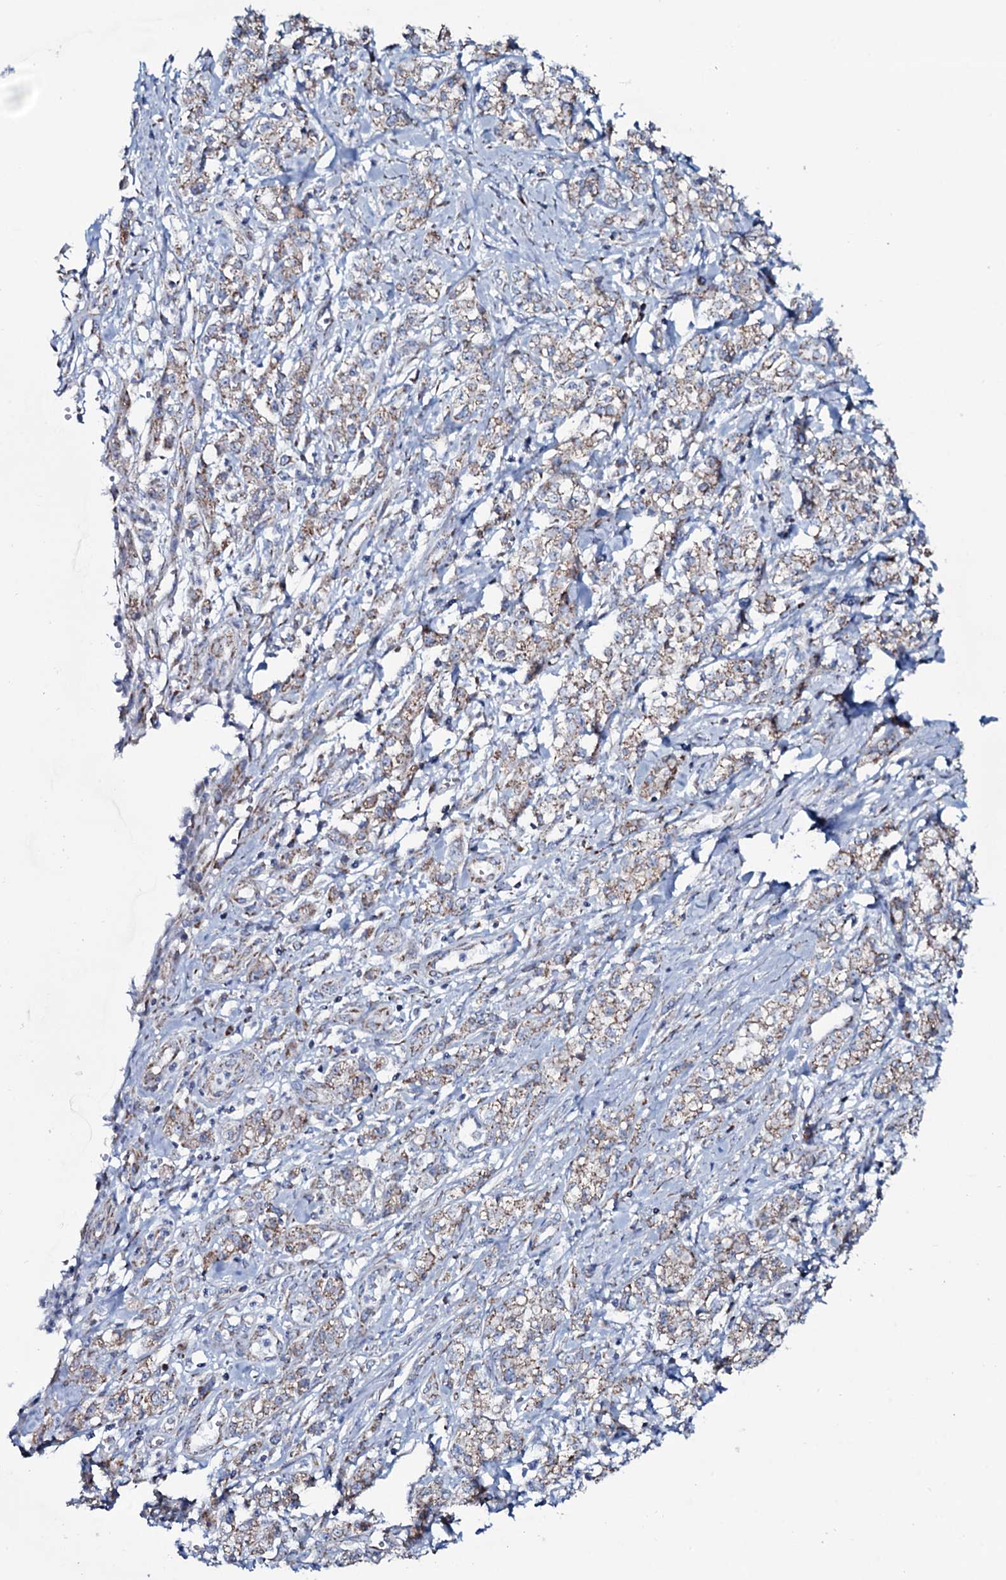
{"staining": {"intensity": "moderate", "quantity": ">75%", "location": "cytoplasmic/membranous"}, "tissue": "stomach cancer", "cell_type": "Tumor cells", "image_type": "cancer", "snomed": [{"axis": "morphology", "description": "Adenocarcinoma, NOS"}, {"axis": "topography", "description": "Stomach"}], "caption": "Immunohistochemical staining of human stomach adenocarcinoma displays moderate cytoplasmic/membranous protein positivity in about >75% of tumor cells. (Brightfield microscopy of DAB IHC at high magnification).", "gene": "MRPS35", "patient": {"sex": "female", "age": 76}}